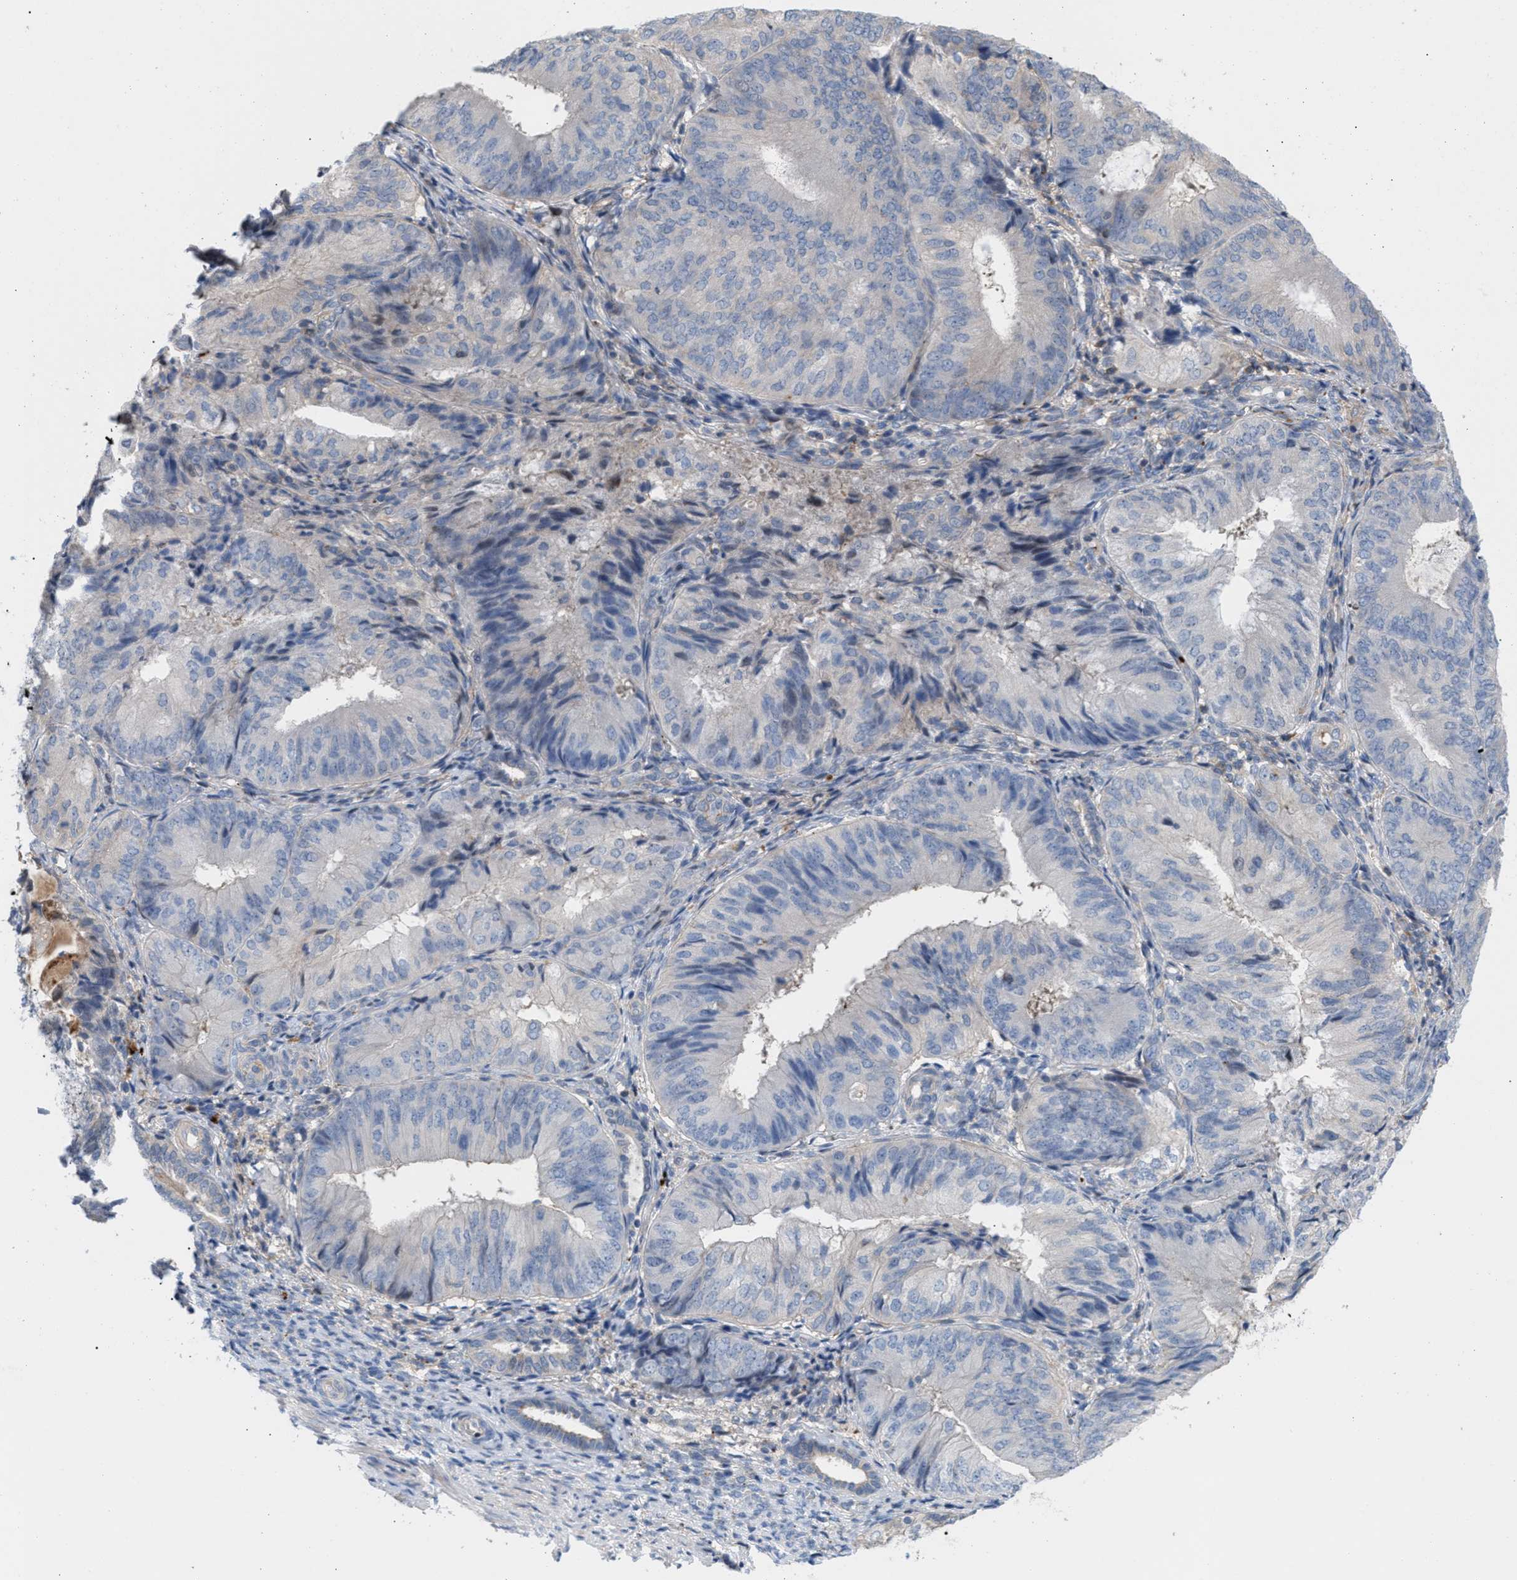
{"staining": {"intensity": "negative", "quantity": "none", "location": "none"}, "tissue": "endometrial cancer", "cell_type": "Tumor cells", "image_type": "cancer", "snomed": [{"axis": "morphology", "description": "Adenocarcinoma, NOS"}, {"axis": "topography", "description": "Endometrium"}], "caption": "High magnification brightfield microscopy of endometrial cancer stained with DAB (brown) and counterstained with hematoxylin (blue): tumor cells show no significant positivity.", "gene": "MBTD1", "patient": {"sex": "female", "age": 81}}